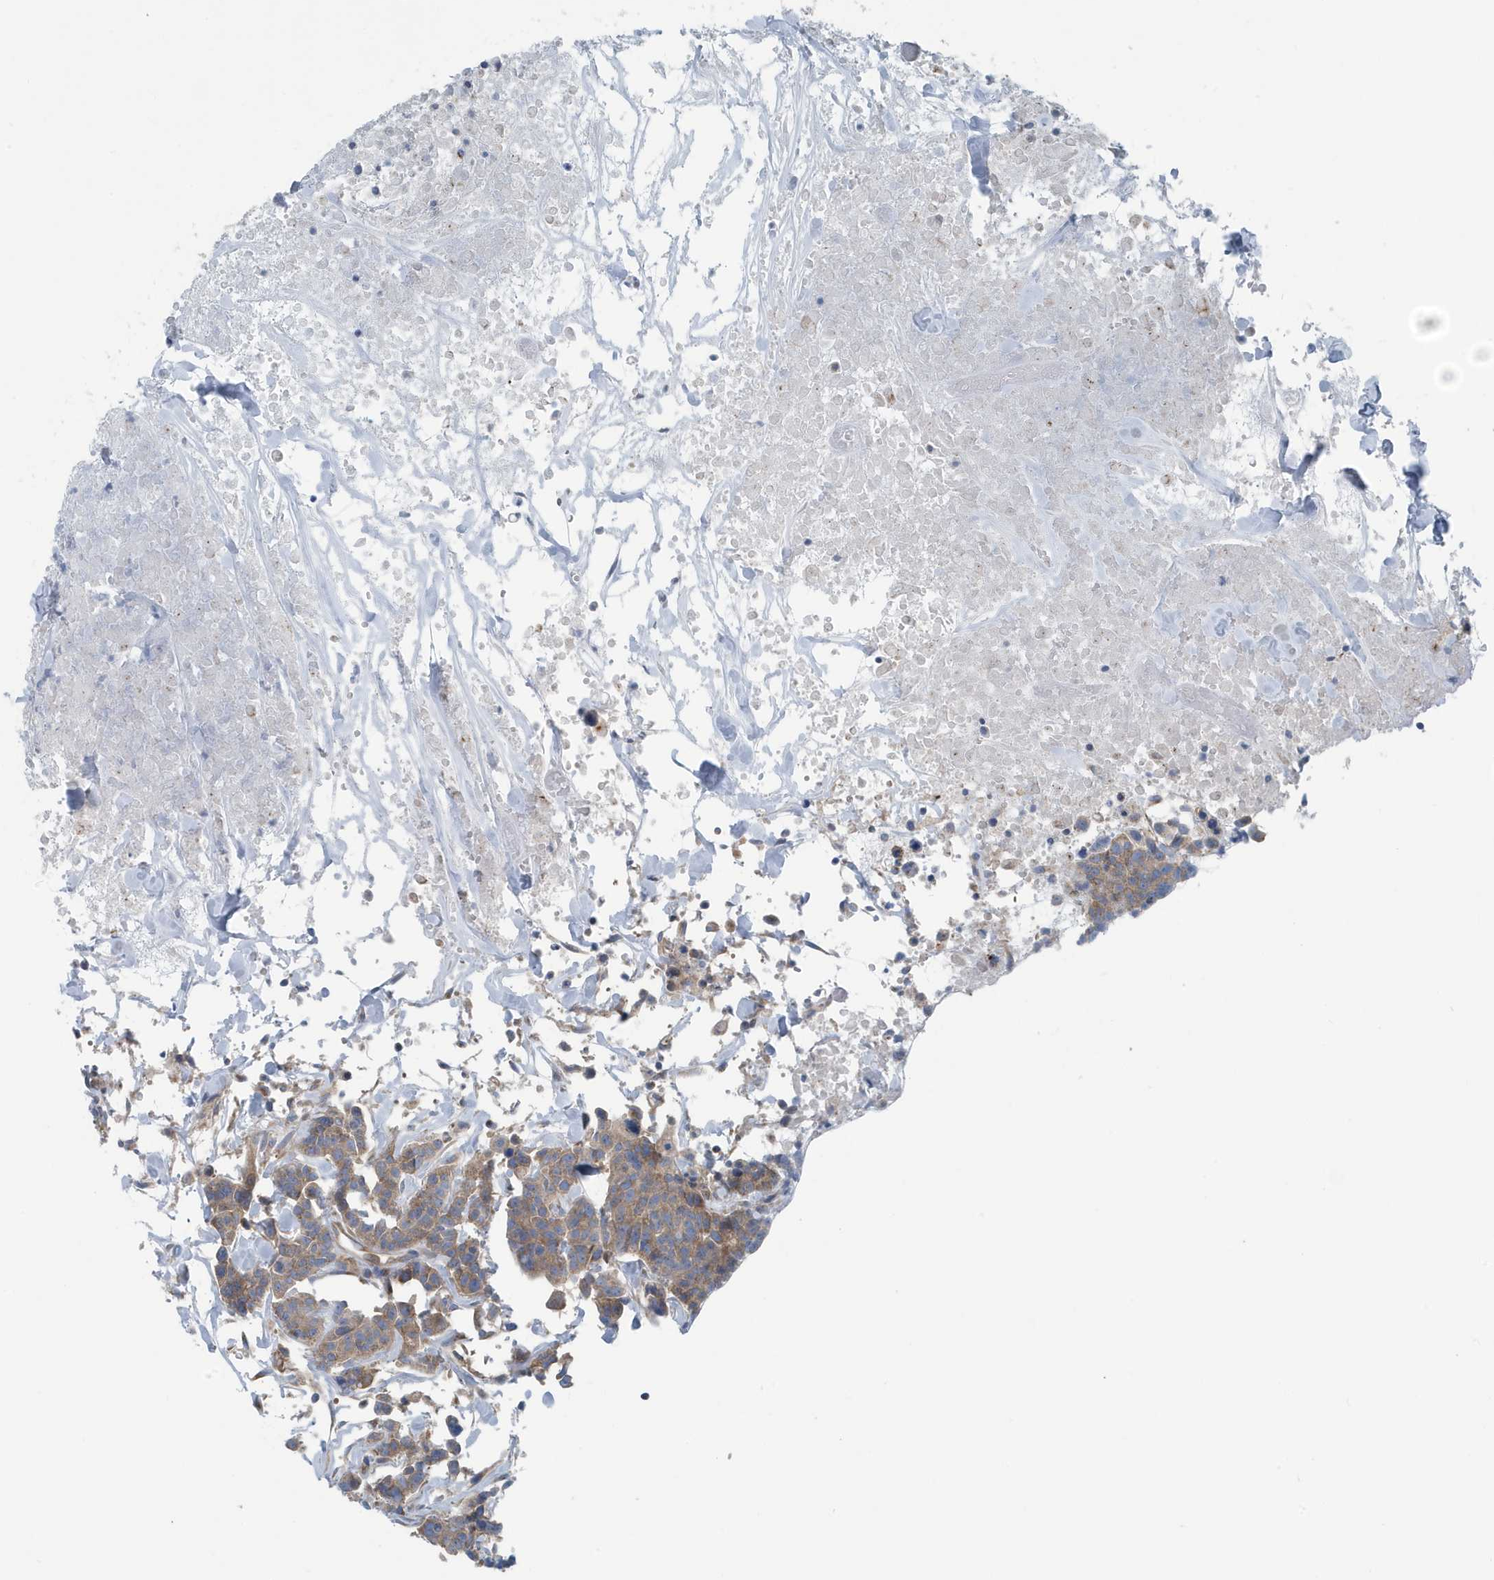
{"staining": {"intensity": "moderate", "quantity": "25%-75%", "location": "cytoplasmic/membranous"}, "tissue": "breast cancer", "cell_type": "Tumor cells", "image_type": "cancer", "snomed": [{"axis": "morphology", "description": "Duct carcinoma"}, {"axis": "topography", "description": "Breast"}], "caption": "Tumor cells display medium levels of moderate cytoplasmic/membranous expression in about 25%-75% of cells in breast cancer.", "gene": "PPM1M", "patient": {"sex": "female", "age": 37}}